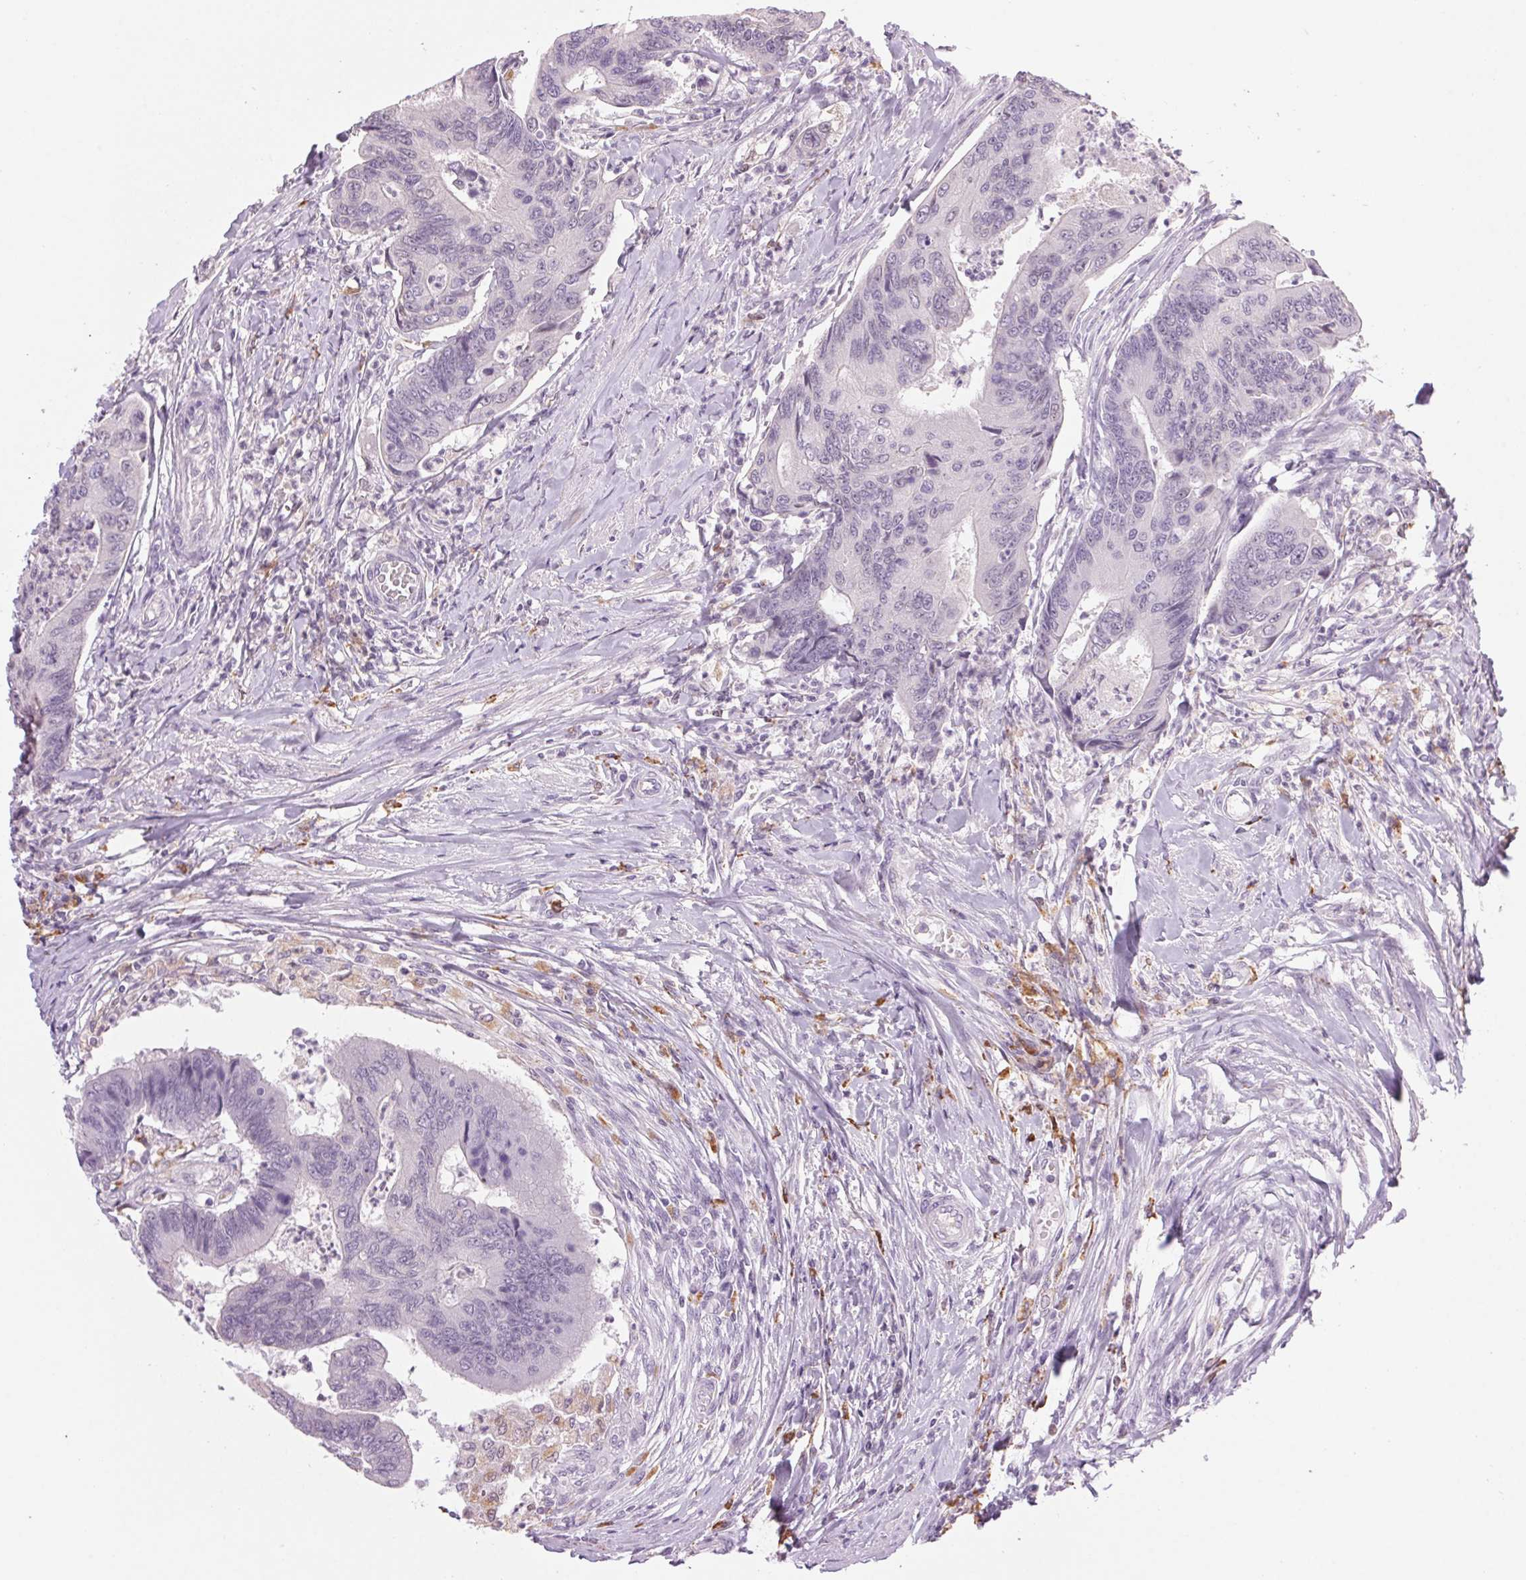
{"staining": {"intensity": "negative", "quantity": "none", "location": "none"}, "tissue": "colorectal cancer", "cell_type": "Tumor cells", "image_type": "cancer", "snomed": [{"axis": "morphology", "description": "Adenocarcinoma, NOS"}, {"axis": "topography", "description": "Colon"}], "caption": "Tumor cells are negative for brown protein staining in colorectal cancer.", "gene": "MPO", "patient": {"sex": "female", "age": 67}}